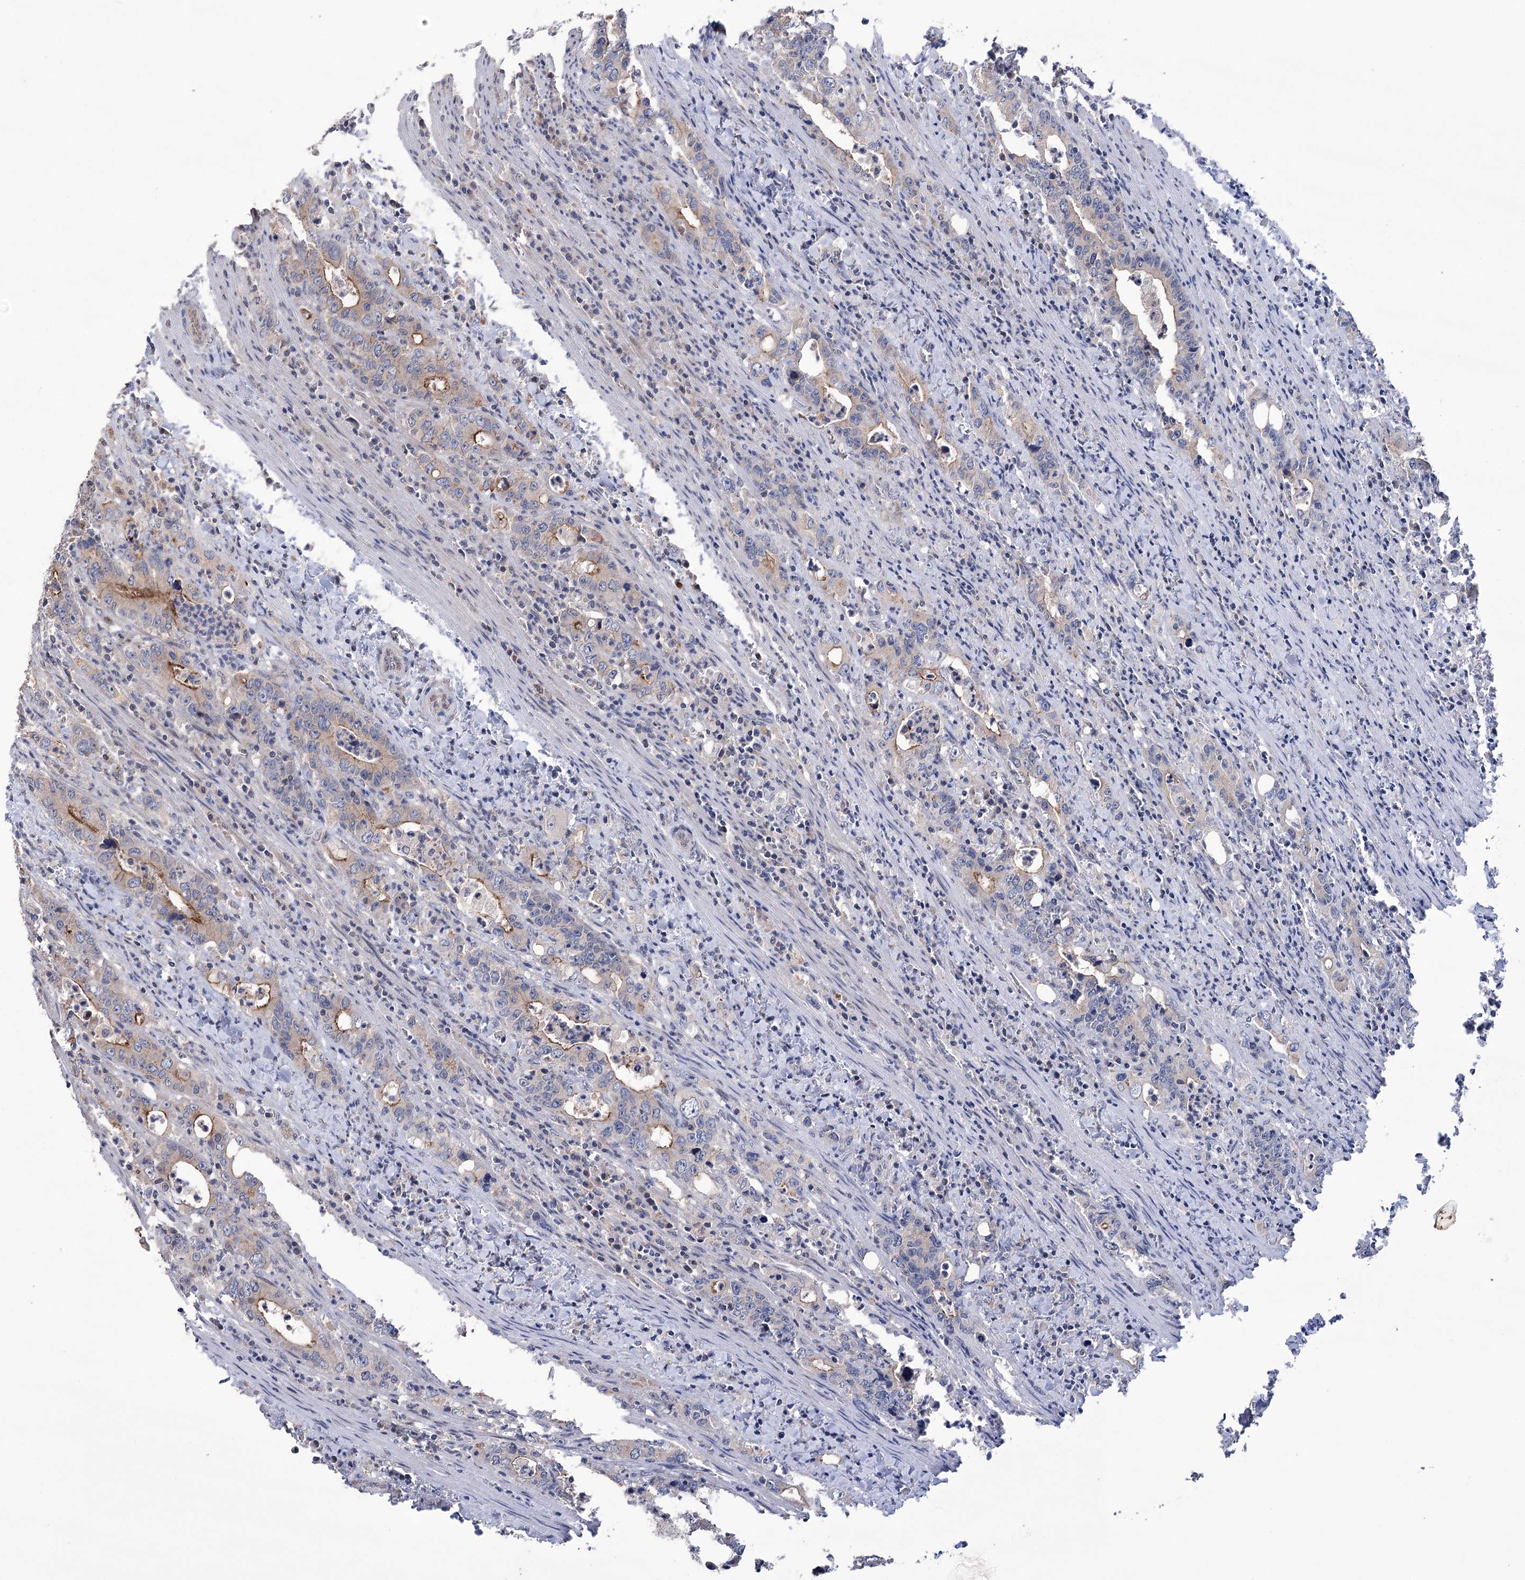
{"staining": {"intensity": "moderate", "quantity": "<25%", "location": "cytoplasmic/membranous"}, "tissue": "colorectal cancer", "cell_type": "Tumor cells", "image_type": "cancer", "snomed": [{"axis": "morphology", "description": "Adenocarcinoma, NOS"}, {"axis": "topography", "description": "Colon"}], "caption": "Protein staining of colorectal cancer (adenocarcinoma) tissue displays moderate cytoplasmic/membranous positivity in about <25% of tumor cells.", "gene": "TRIM71", "patient": {"sex": "female", "age": 75}}